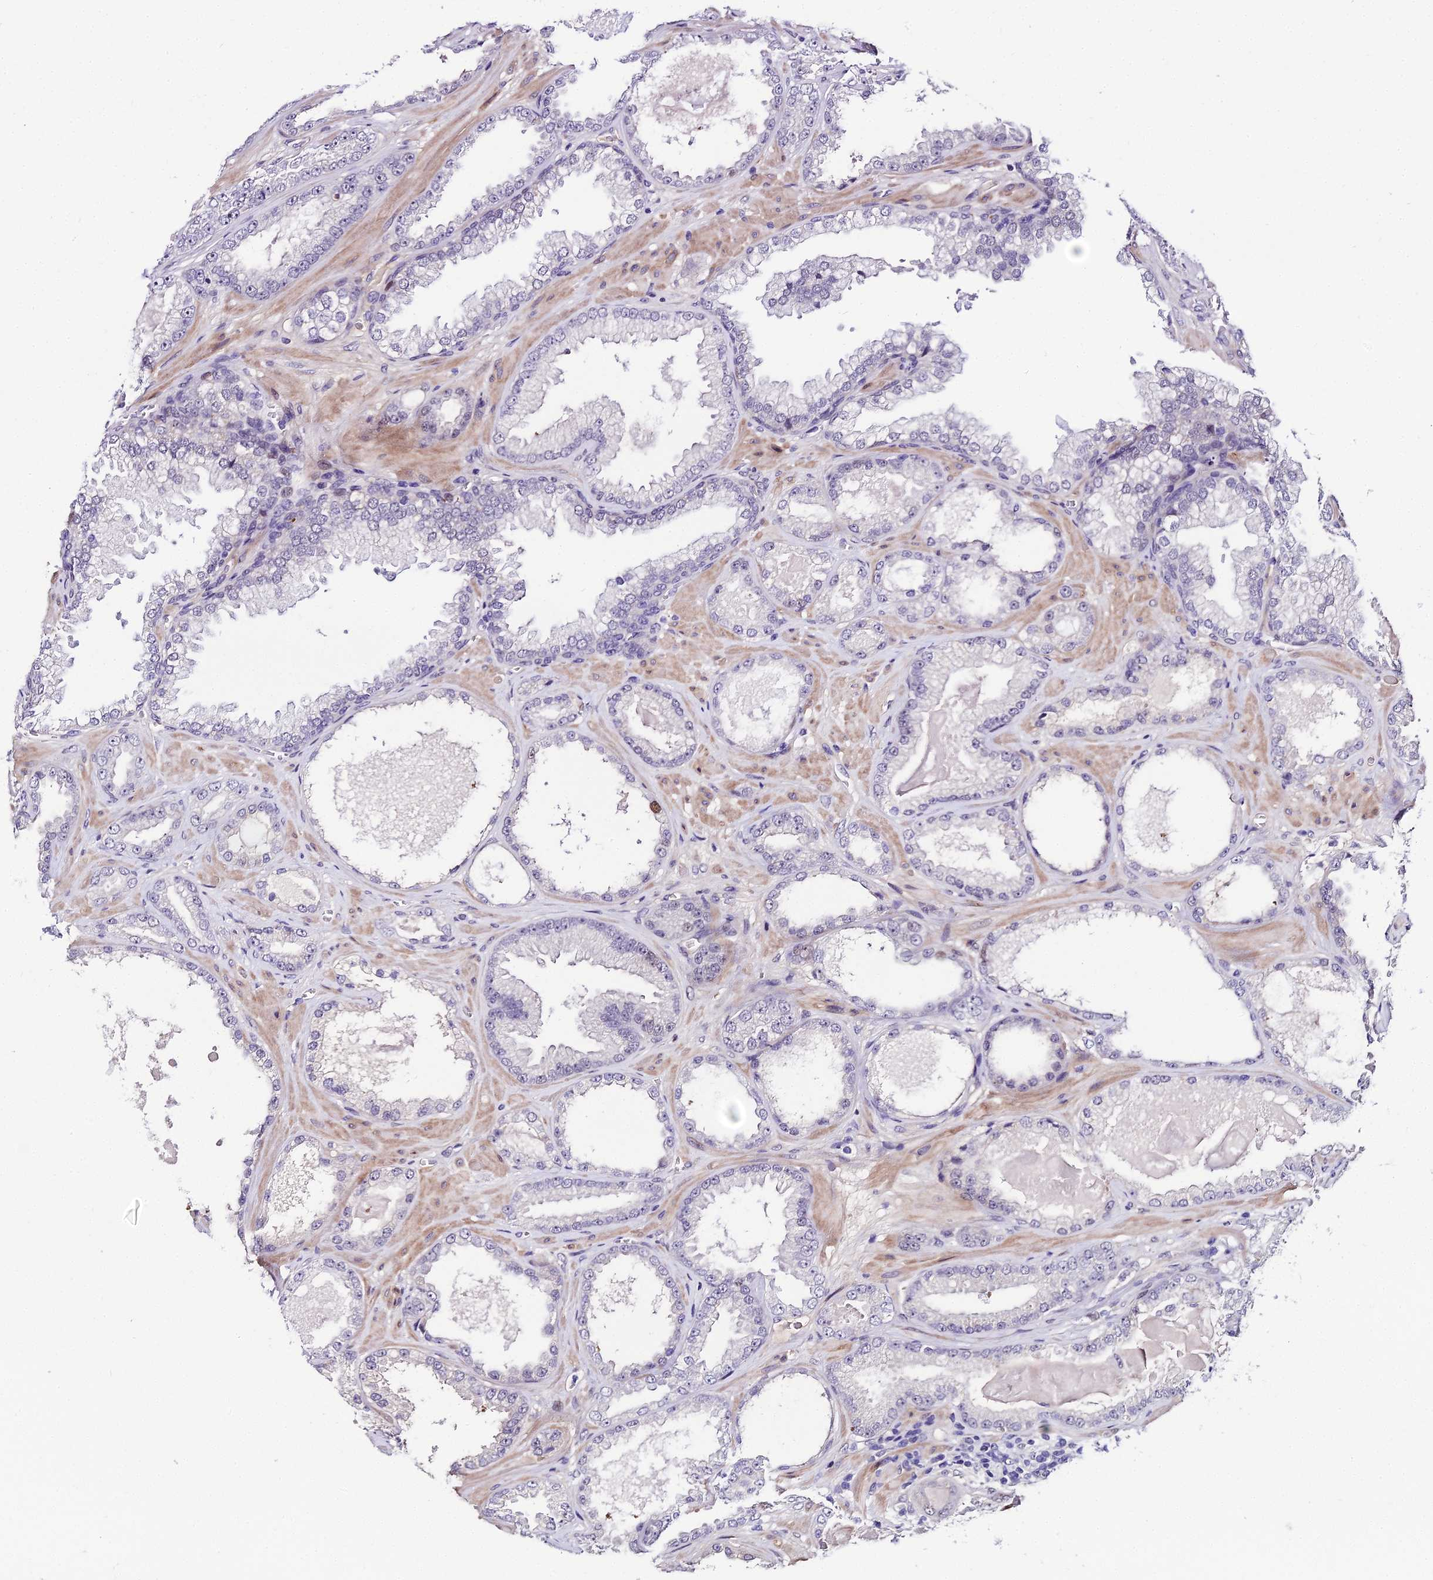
{"staining": {"intensity": "negative", "quantity": "none", "location": "none"}, "tissue": "prostate cancer", "cell_type": "Tumor cells", "image_type": "cancer", "snomed": [{"axis": "morphology", "description": "Adenocarcinoma, Low grade"}, {"axis": "topography", "description": "Prostate"}], "caption": "Tumor cells show no significant expression in prostate cancer.", "gene": "TRIML2", "patient": {"sex": "male", "age": 57}}